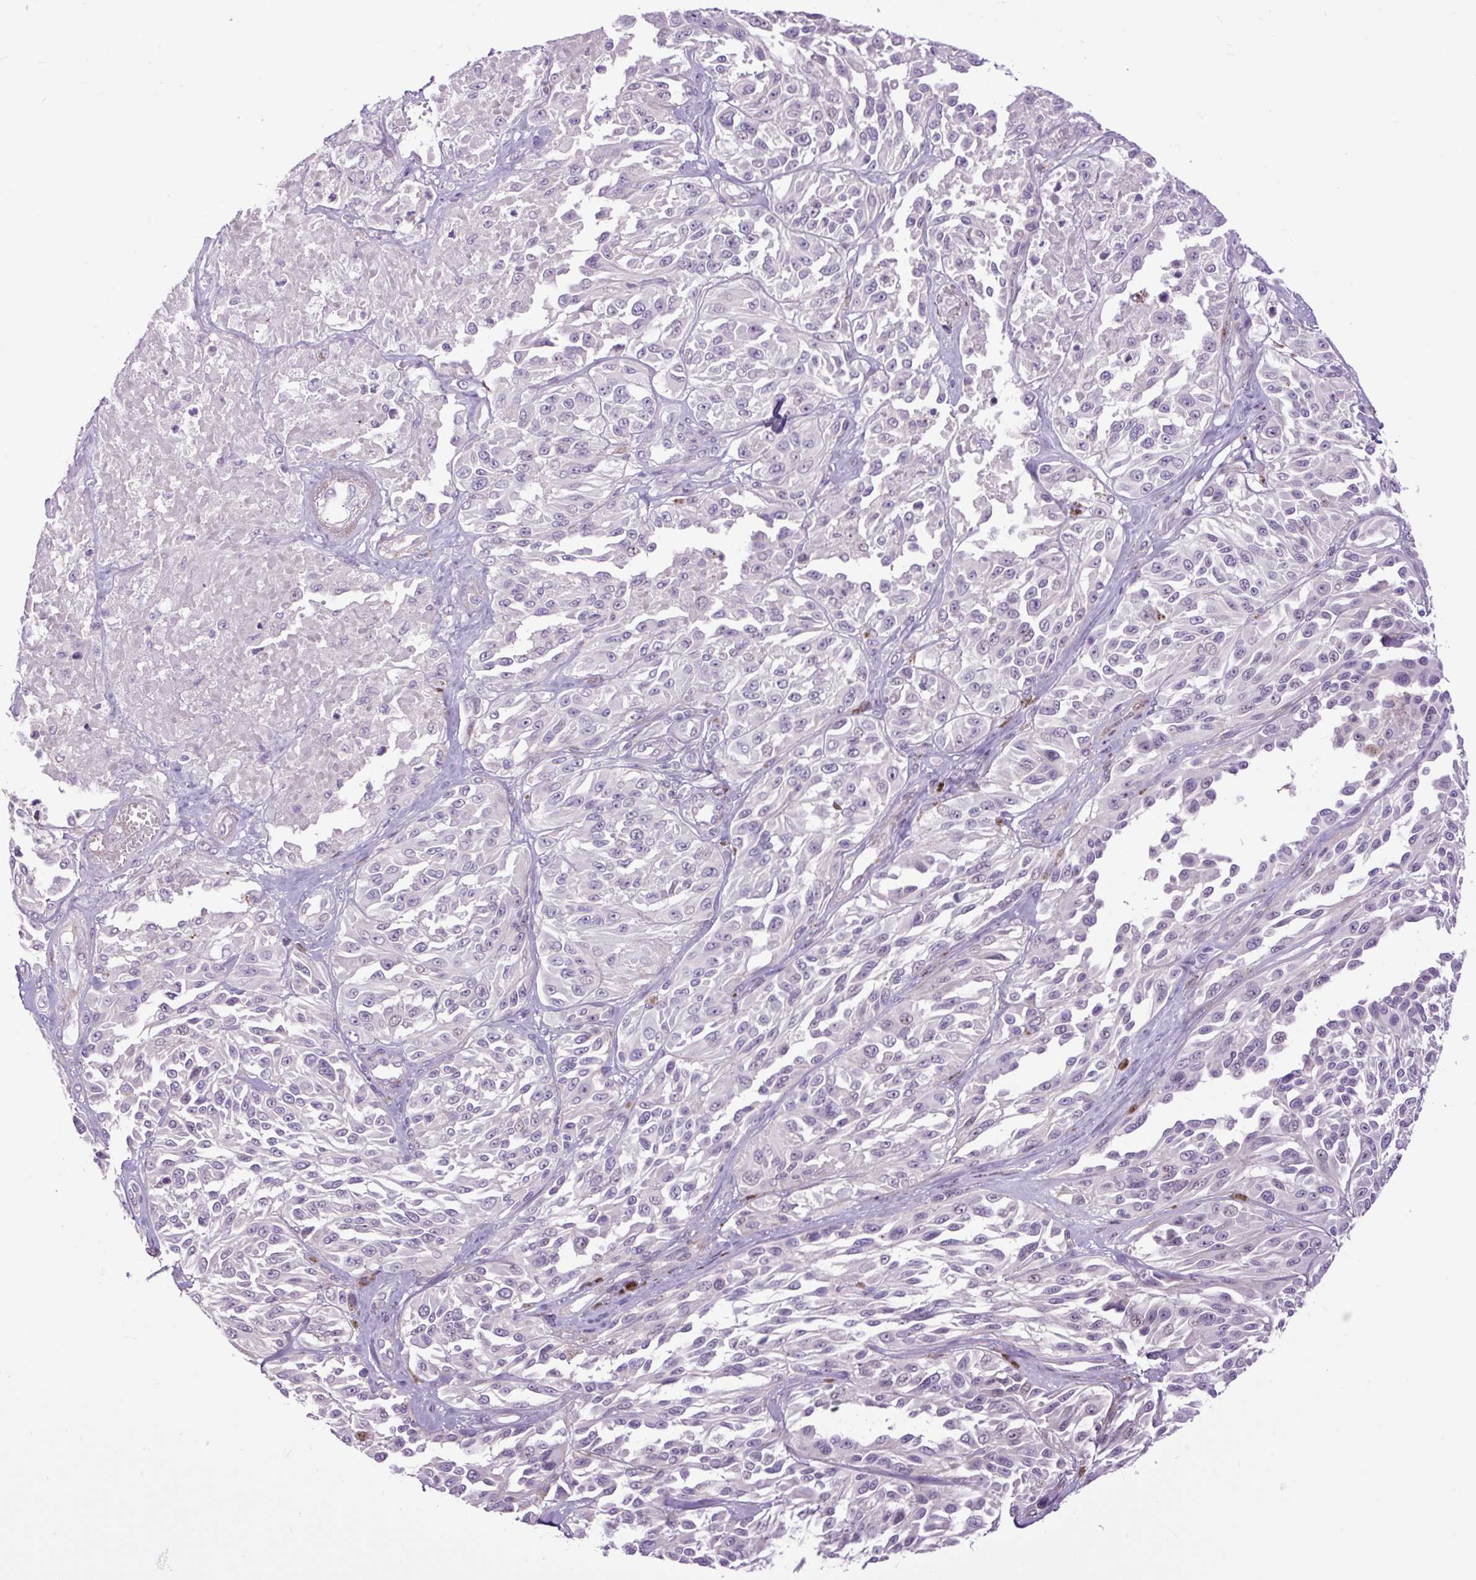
{"staining": {"intensity": "negative", "quantity": "none", "location": "none"}, "tissue": "melanoma", "cell_type": "Tumor cells", "image_type": "cancer", "snomed": [{"axis": "morphology", "description": "Malignant melanoma, NOS"}, {"axis": "topography", "description": "Skin"}], "caption": "IHC histopathology image of melanoma stained for a protein (brown), which shows no expression in tumor cells.", "gene": "ZNF197", "patient": {"sex": "male", "age": 94}}